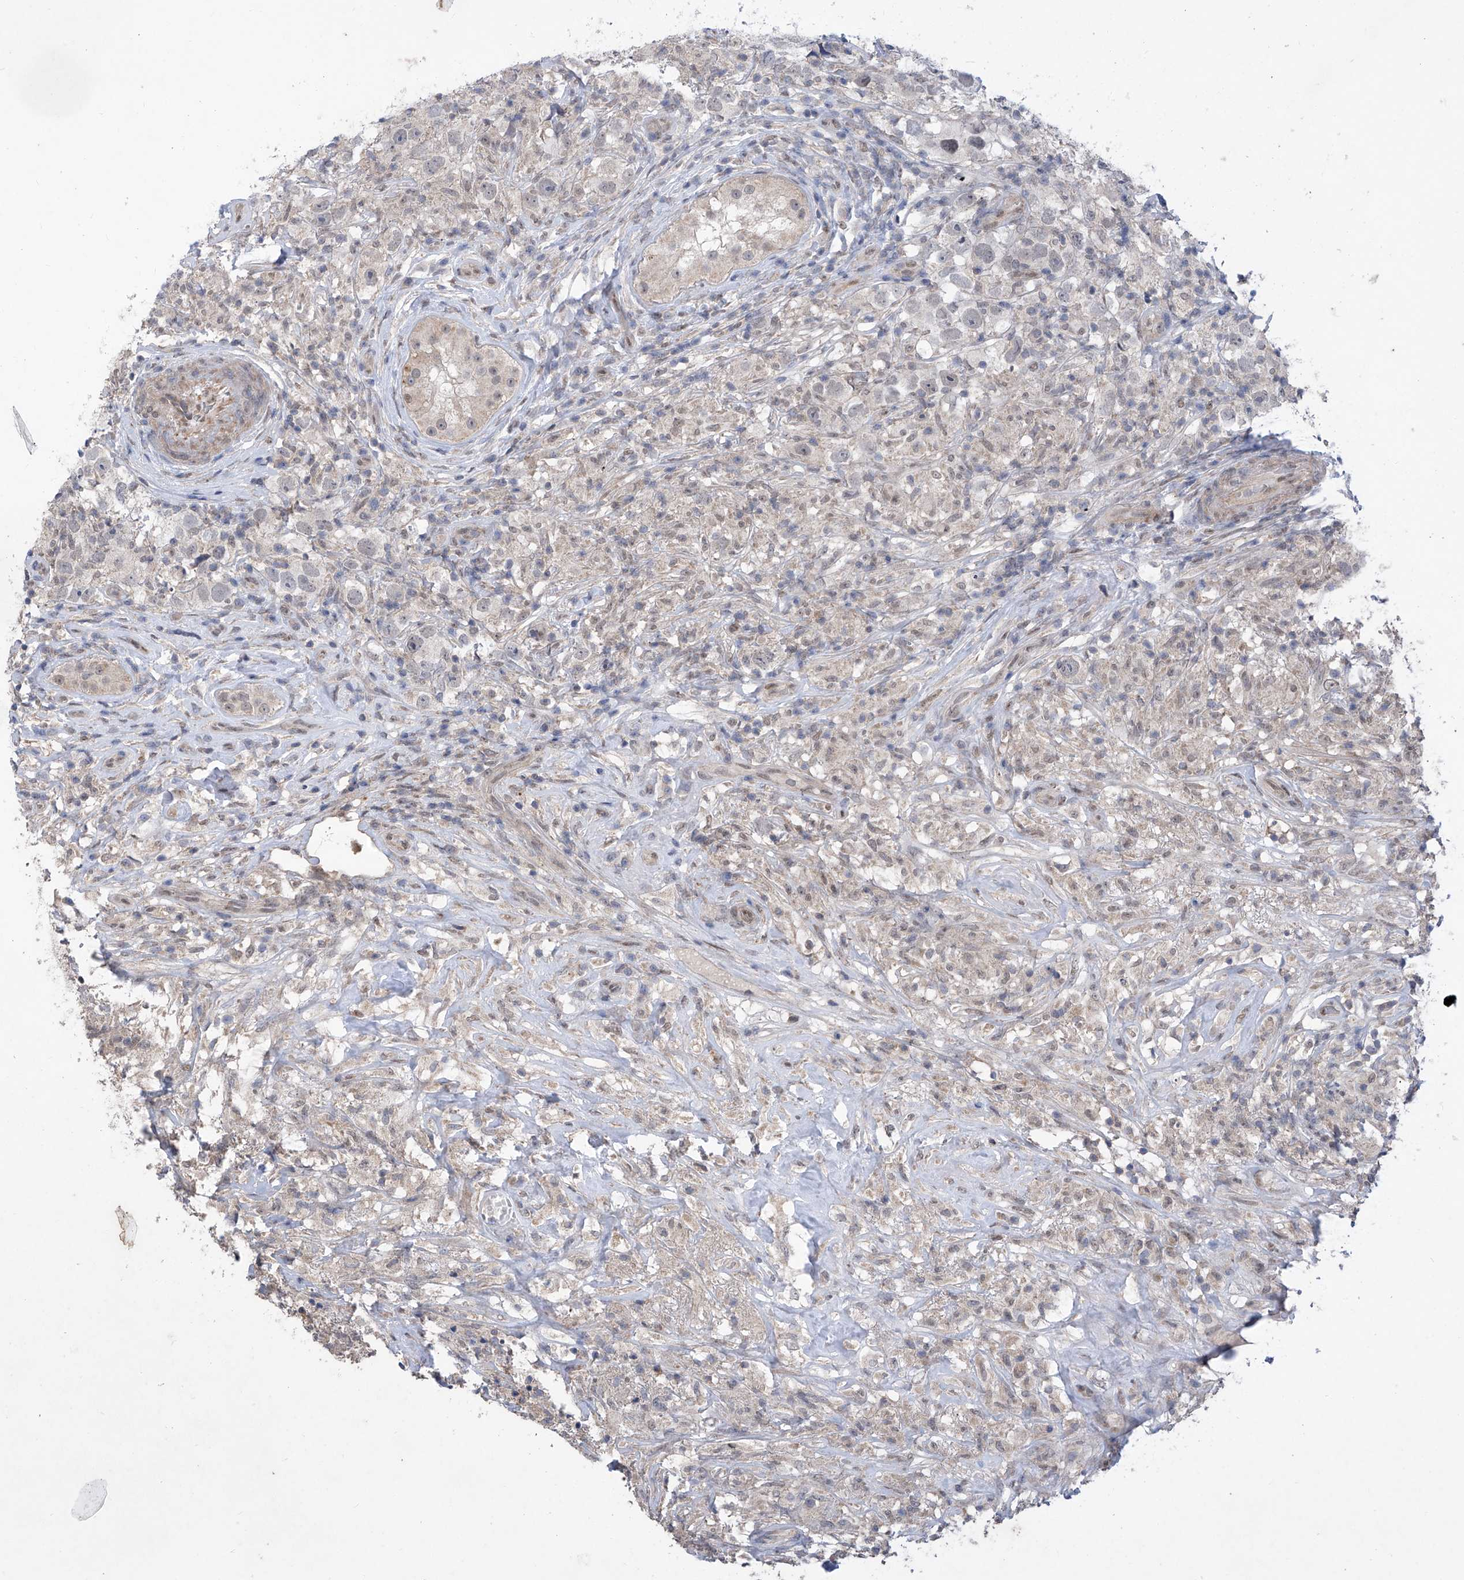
{"staining": {"intensity": "negative", "quantity": "none", "location": "none"}, "tissue": "testis cancer", "cell_type": "Tumor cells", "image_type": "cancer", "snomed": [{"axis": "morphology", "description": "Seminoma, NOS"}, {"axis": "topography", "description": "Testis"}], "caption": "A high-resolution micrograph shows immunohistochemistry staining of seminoma (testis), which shows no significant staining in tumor cells. Nuclei are stained in blue.", "gene": "KIFC2", "patient": {"sex": "male", "age": 49}}